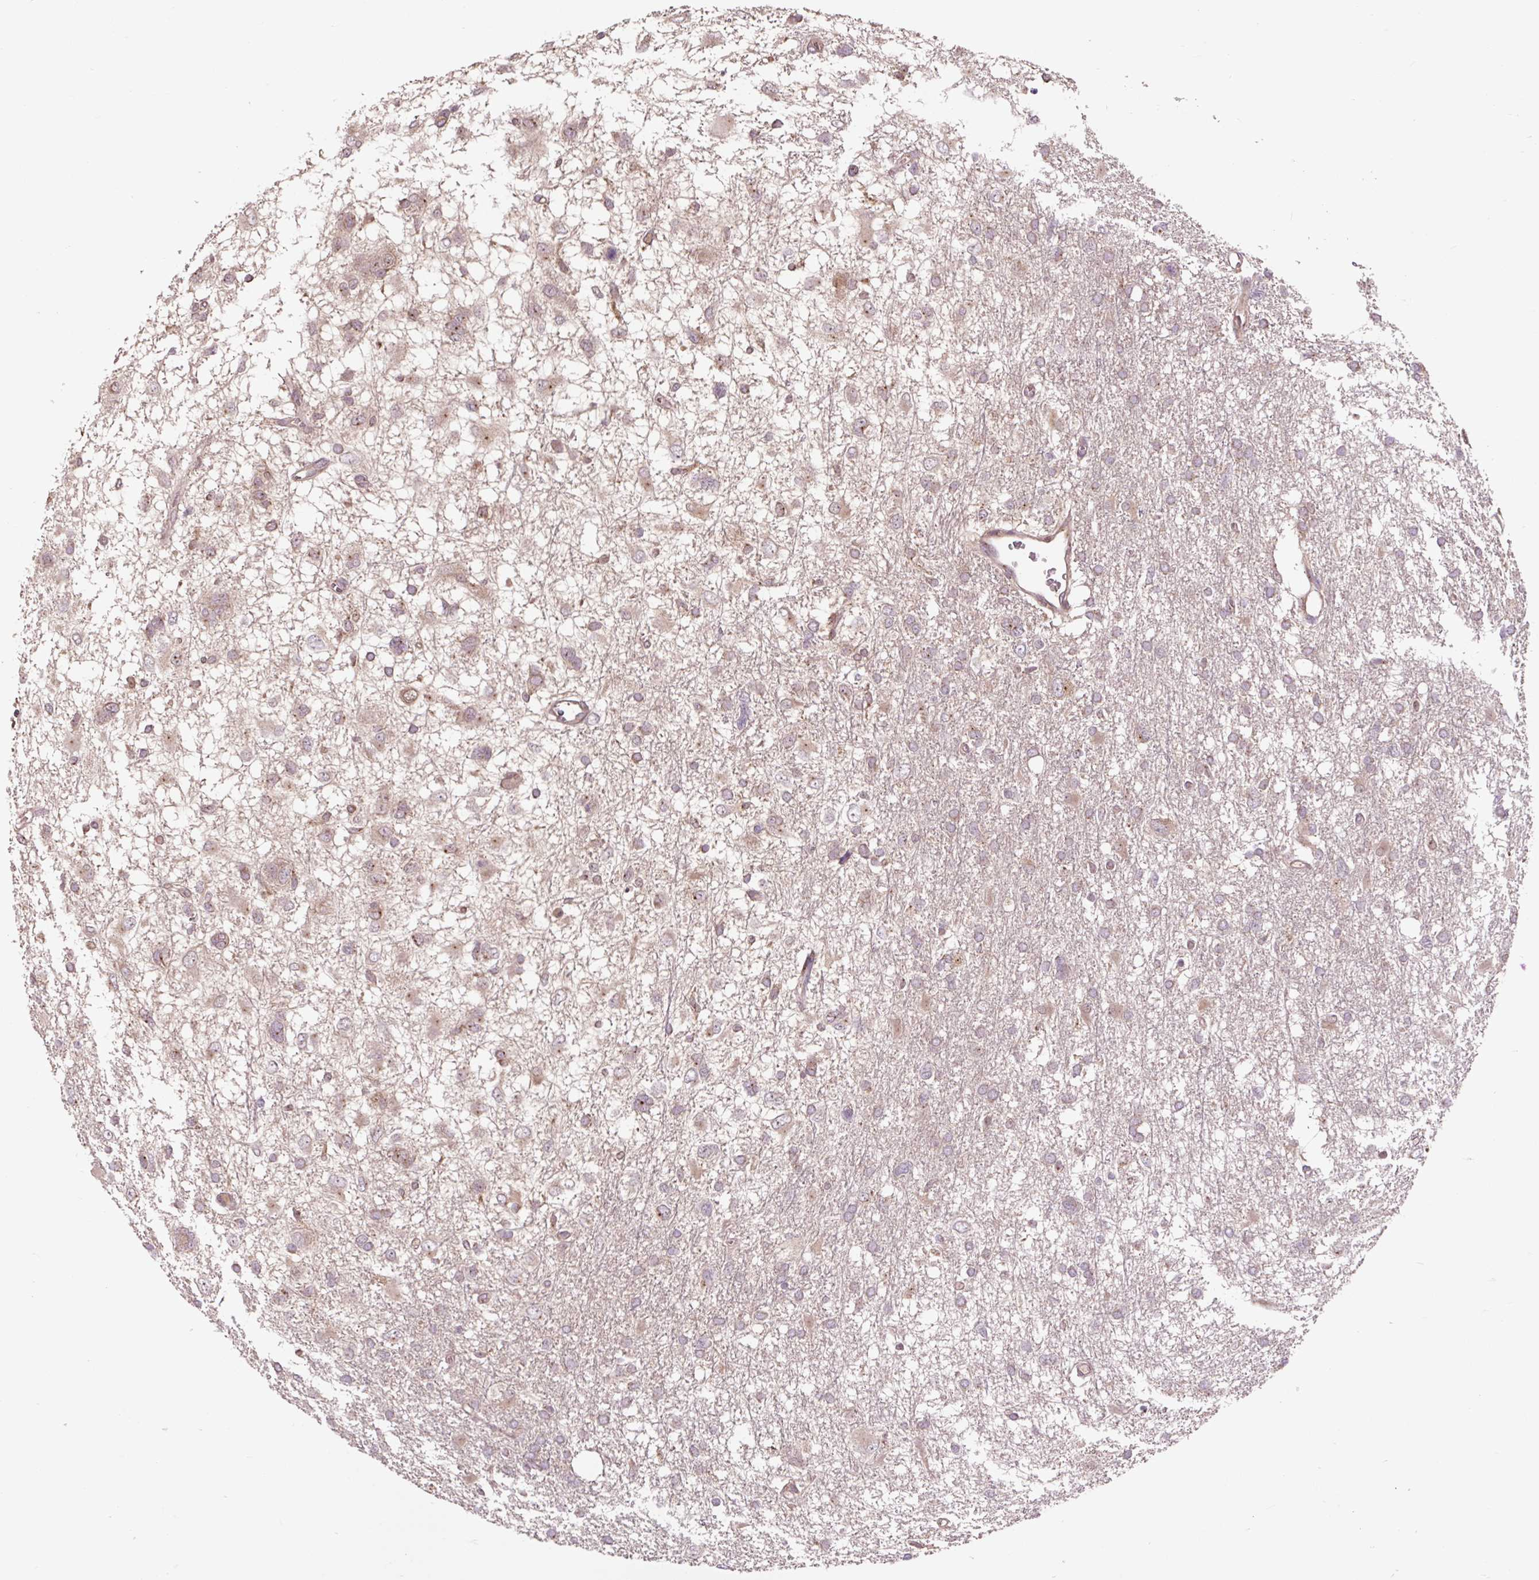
{"staining": {"intensity": "moderate", "quantity": "<25%", "location": "cytoplasmic/membranous"}, "tissue": "glioma", "cell_type": "Tumor cells", "image_type": "cancer", "snomed": [{"axis": "morphology", "description": "Glioma, malignant, High grade"}, {"axis": "topography", "description": "Brain"}], "caption": "Immunohistochemical staining of human malignant glioma (high-grade) exhibits moderate cytoplasmic/membranous protein positivity in about <25% of tumor cells. Immunohistochemistry stains the protein in brown and the nuclei are stained blue.", "gene": "MMS19", "patient": {"sex": "male", "age": 61}}